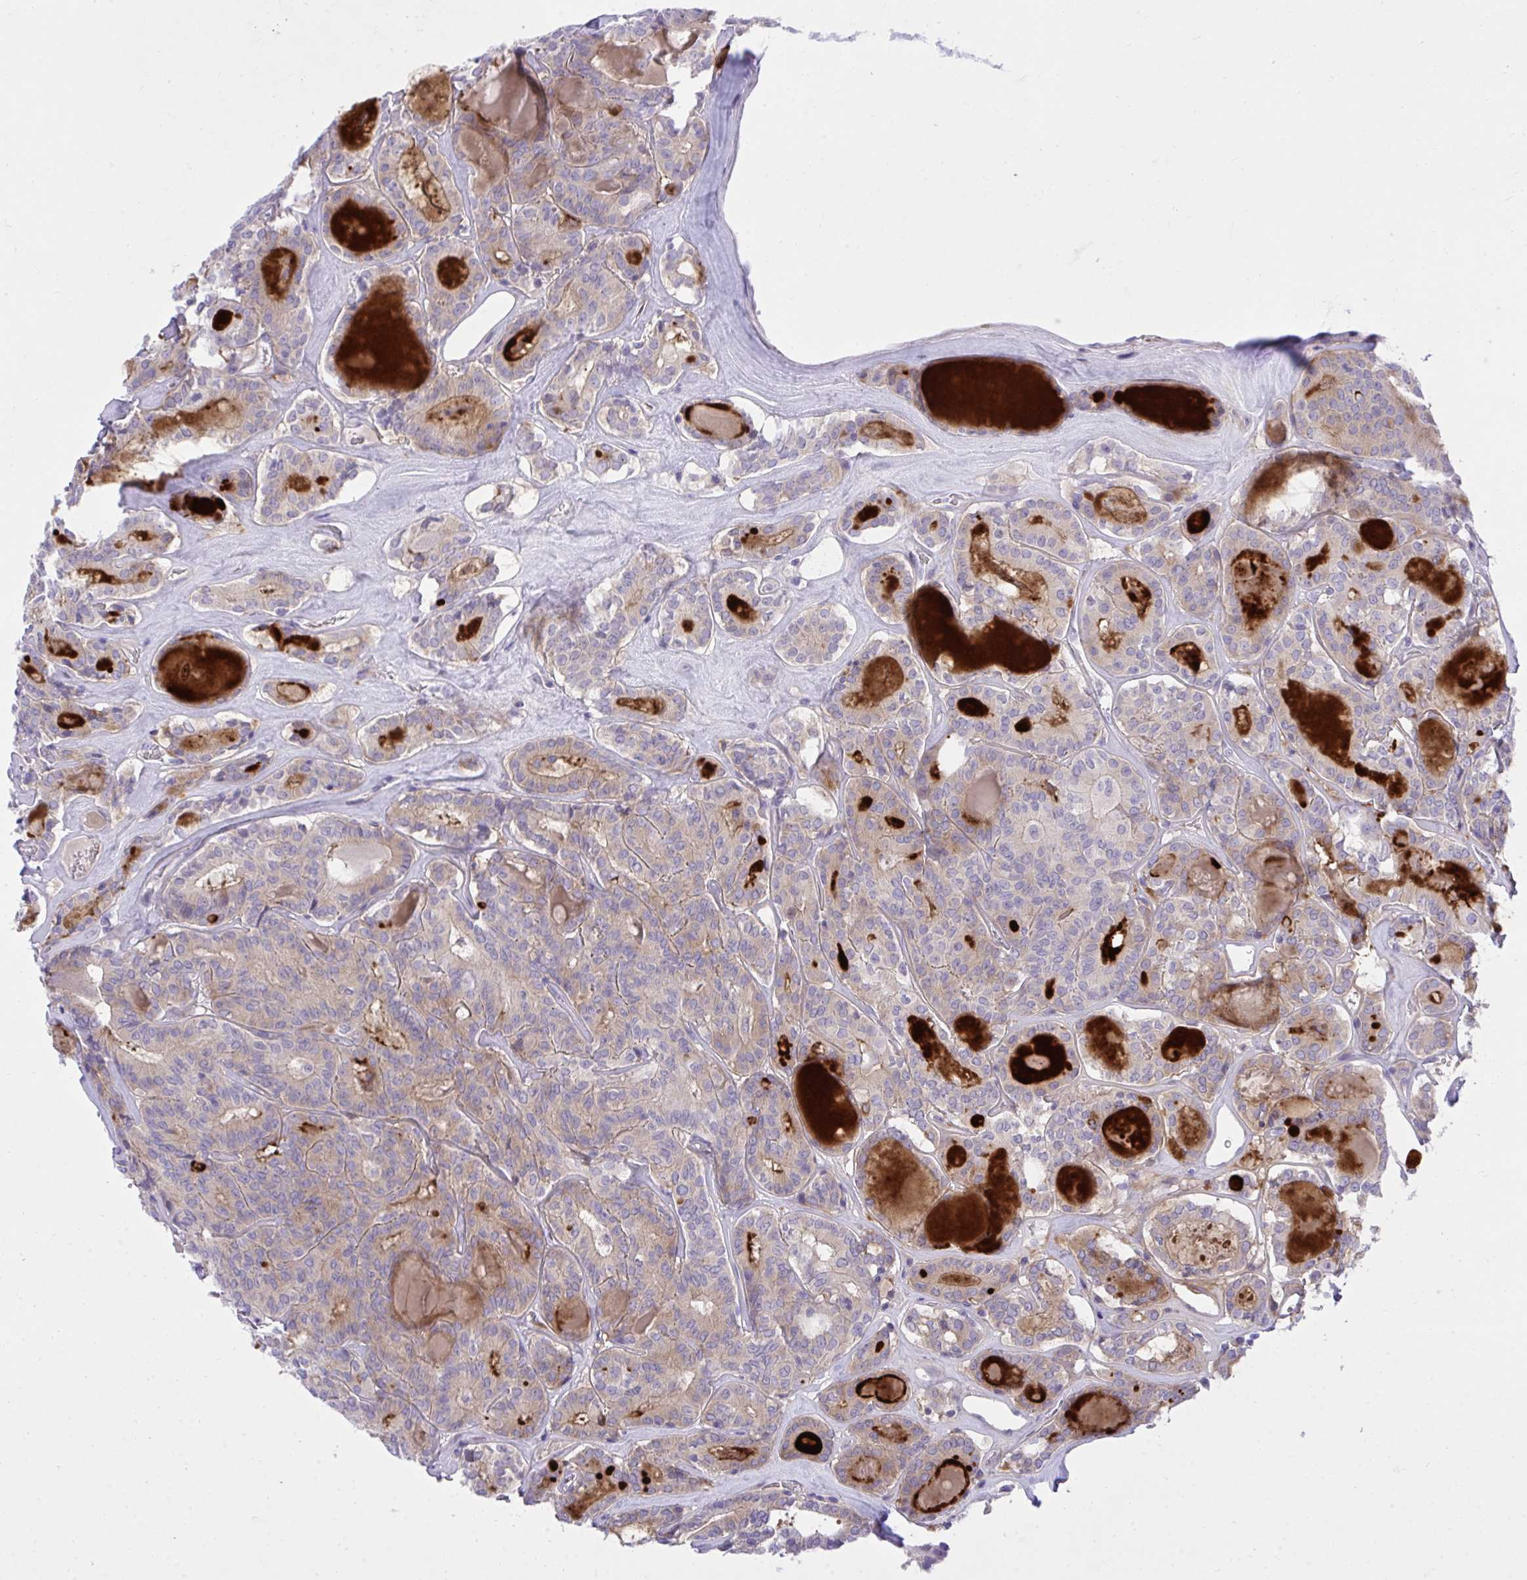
{"staining": {"intensity": "weak", "quantity": "<25%", "location": "cytoplasmic/membranous"}, "tissue": "thyroid cancer", "cell_type": "Tumor cells", "image_type": "cancer", "snomed": [{"axis": "morphology", "description": "Papillary adenocarcinoma, NOS"}, {"axis": "topography", "description": "Thyroid gland"}], "caption": "Tumor cells are negative for brown protein staining in papillary adenocarcinoma (thyroid). (Stains: DAB (3,3'-diaminobenzidine) IHC with hematoxylin counter stain, Microscopy: brightfield microscopy at high magnification).", "gene": "MED9", "patient": {"sex": "female", "age": 72}}